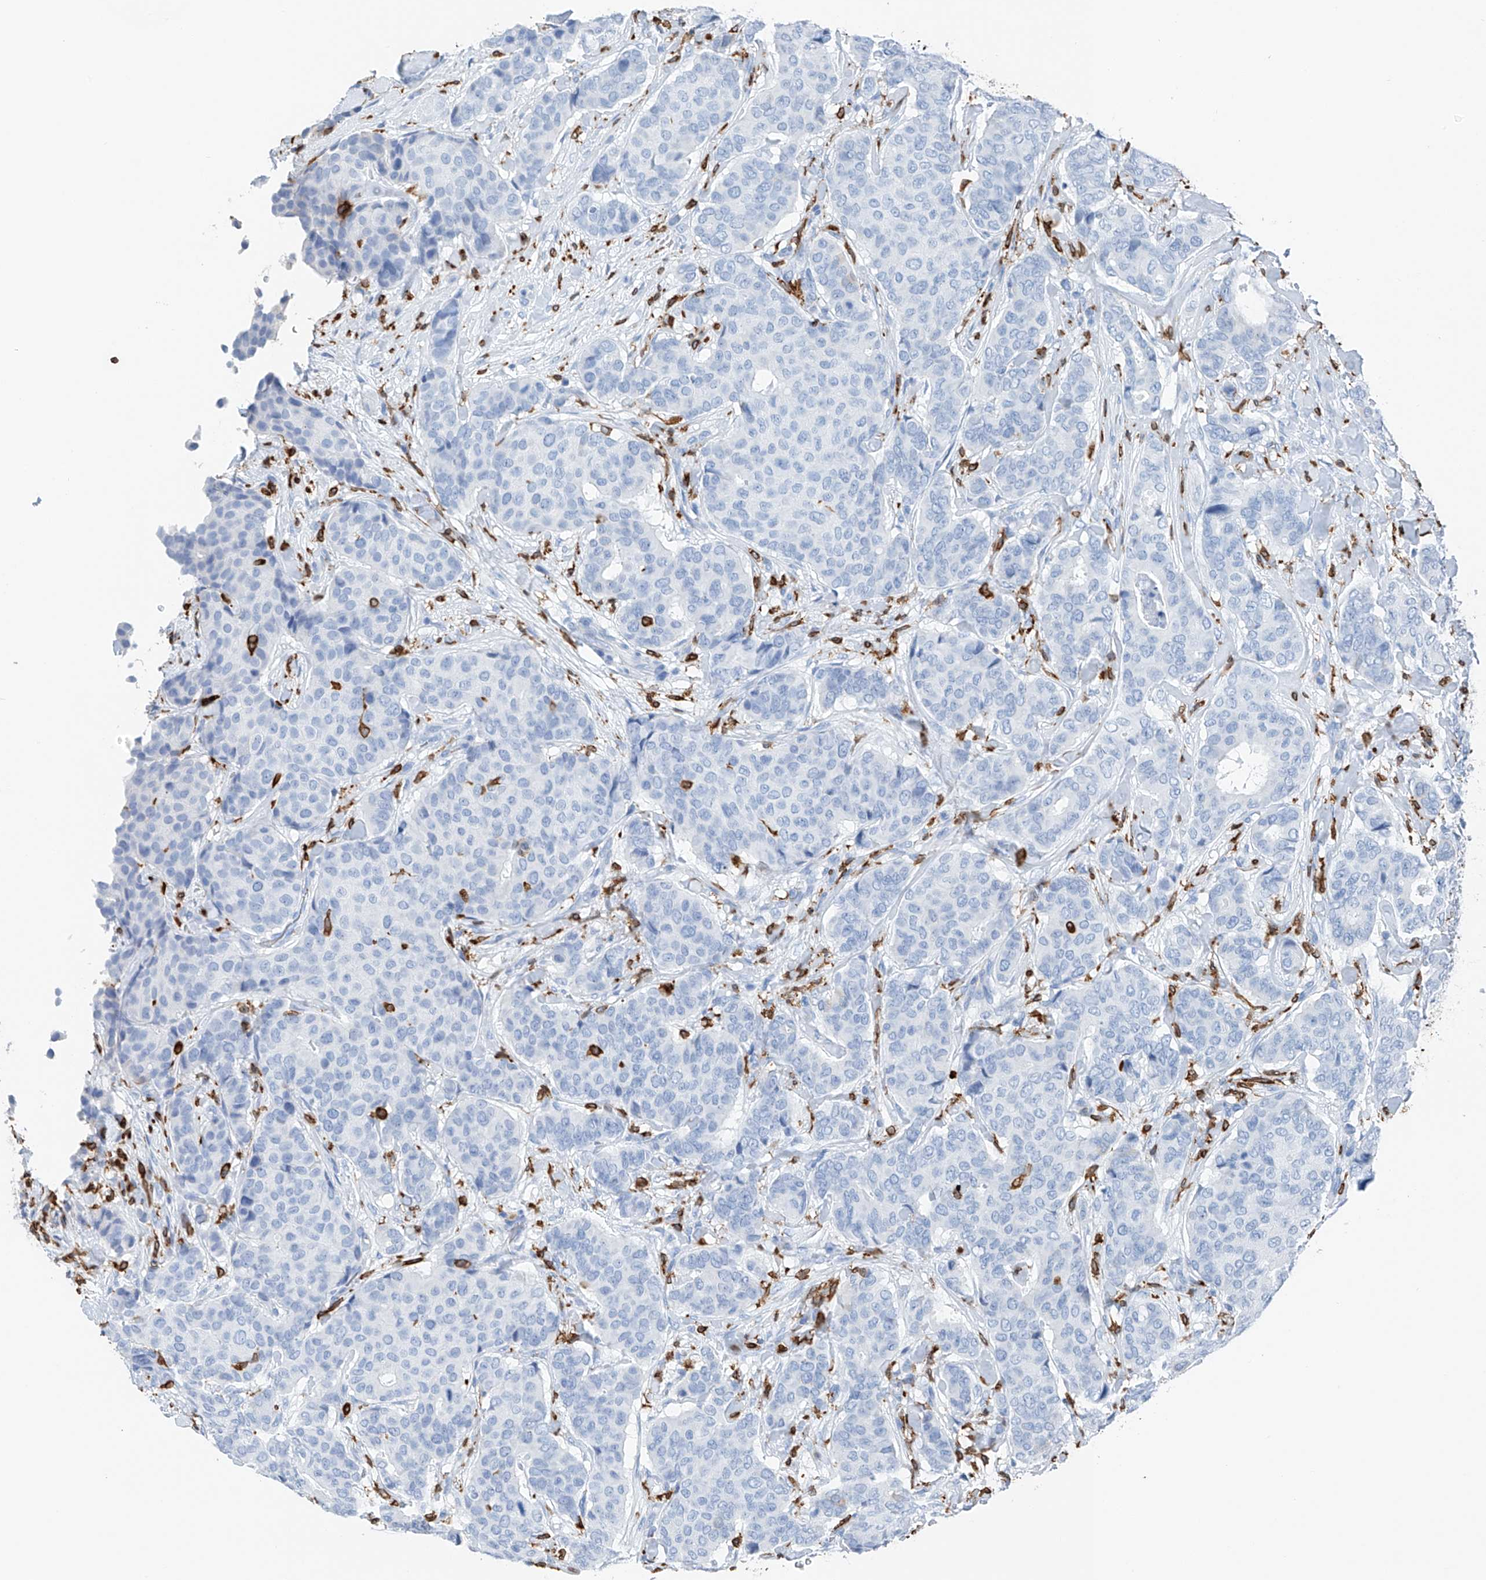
{"staining": {"intensity": "negative", "quantity": "none", "location": "none"}, "tissue": "breast cancer", "cell_type": "Tumor cells", "image_type": "cancer", "snomed": [{"axis": "morphology", "description": "Duct carcinoma"}, {"axis": "topography", "description": "Breast"}], "caption": "This photomicrograph is of breast cancer (intraductal carcinoma) stained with IHC to label a protein in brown with the nuclei are counter-stained blue. There is no staining in tumor cells.", "gene": "TBXAS1", "patient": {"sex": "female", "age": 75}}